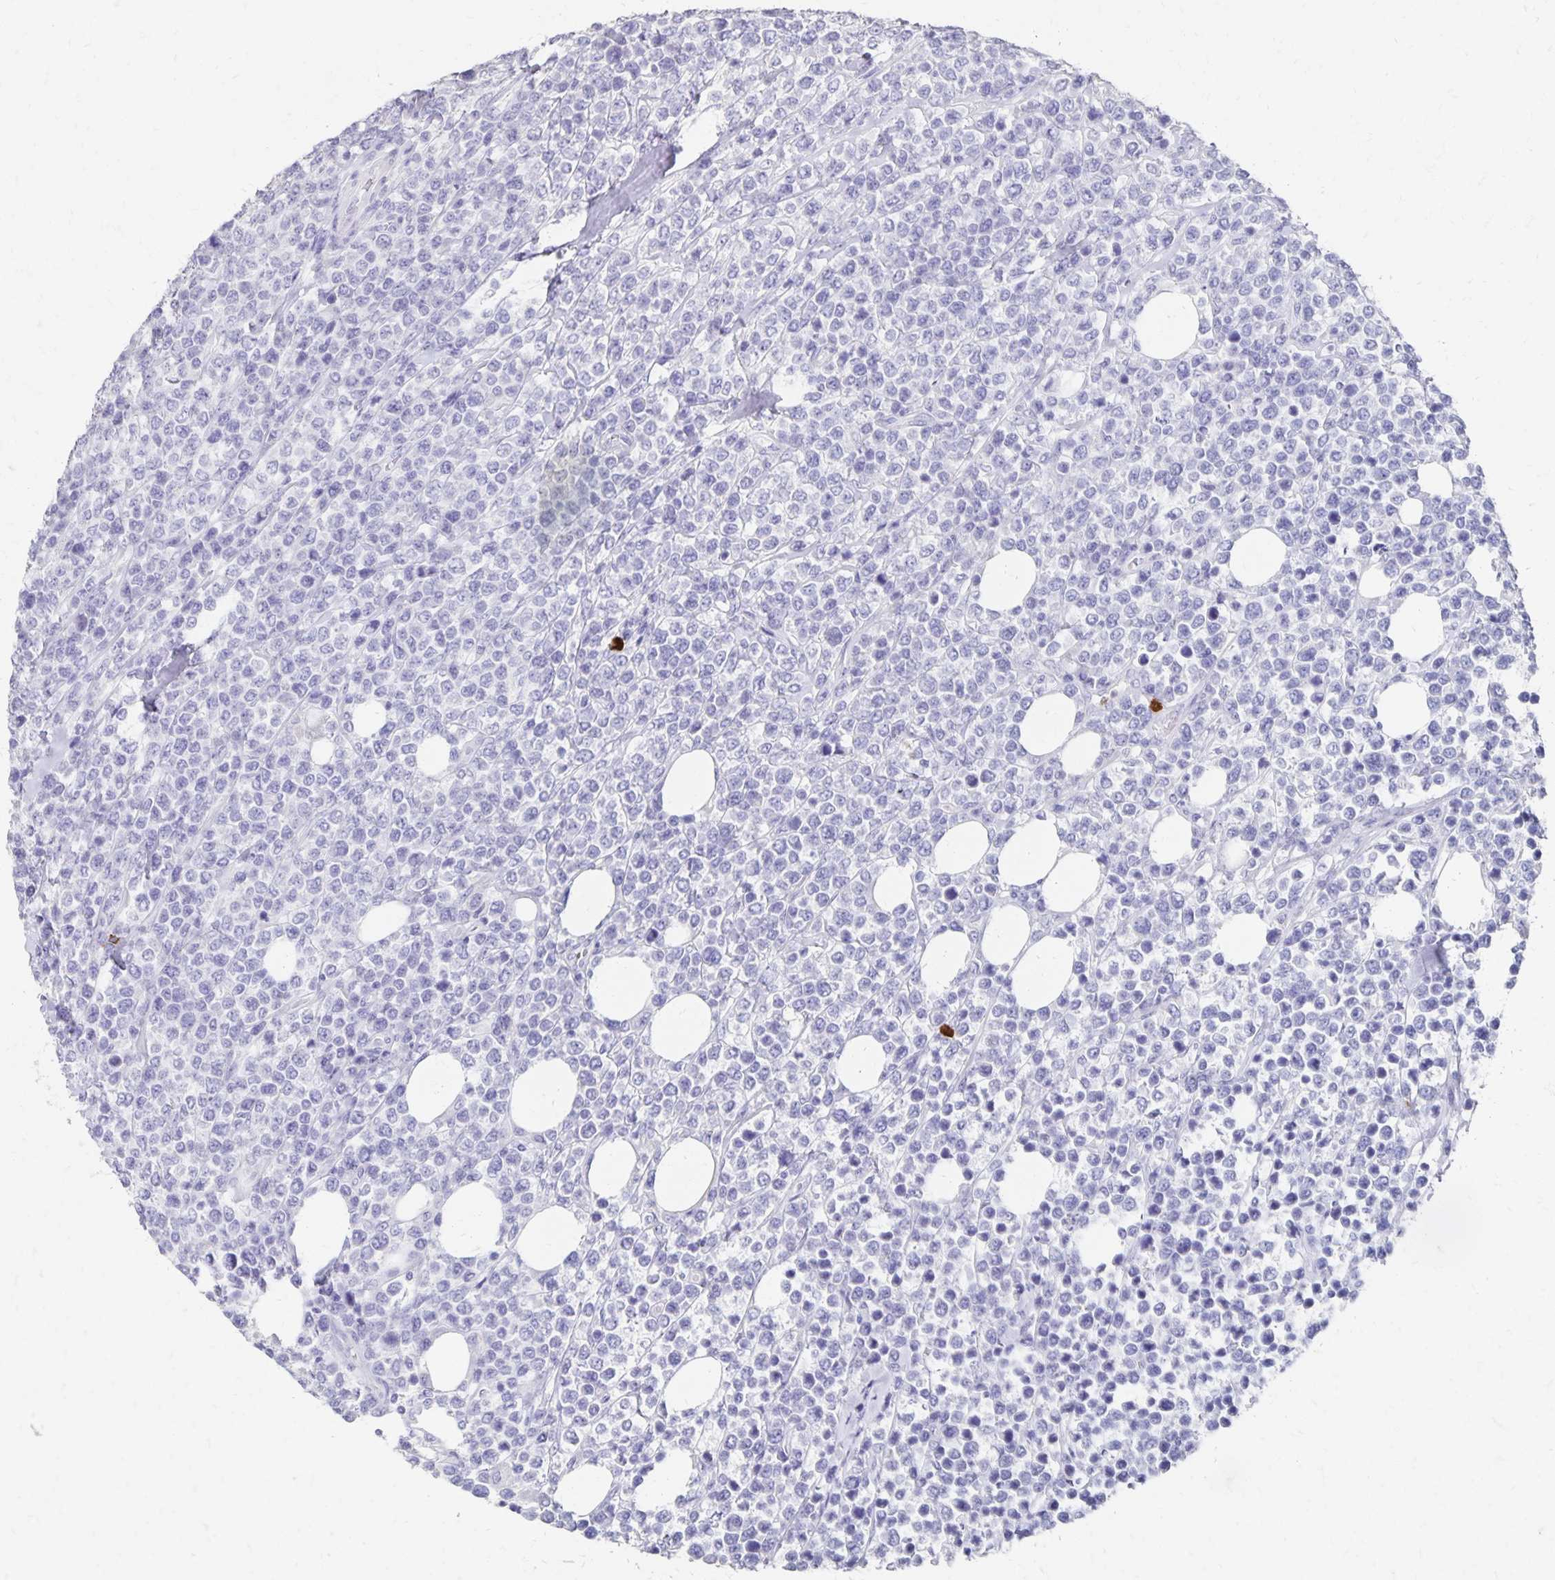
{"staining": {"intensity": "negative", "quantity": "none", "location": "none"}, "tissue": "lymphoma", "cell_type": "Tumor cells", "image_type": "cancer", "snomed": [{"axis": "morphology", "description": "Malignant lymphoma, non-Hodgkin's type, High grade"}, {"axis": "topography", "description": "Soft tissue"}], "caption": "This is a histopathology image of IHC staining of malignant lymphoma, non-Hodgkin's type (high-grade), which shows no staining in tumor cells. (Immunohistochemistry, brightfield microscopy, high magnification).", "gene": "DYNLT4", "patient": {"sex": "female", "age": 56}}